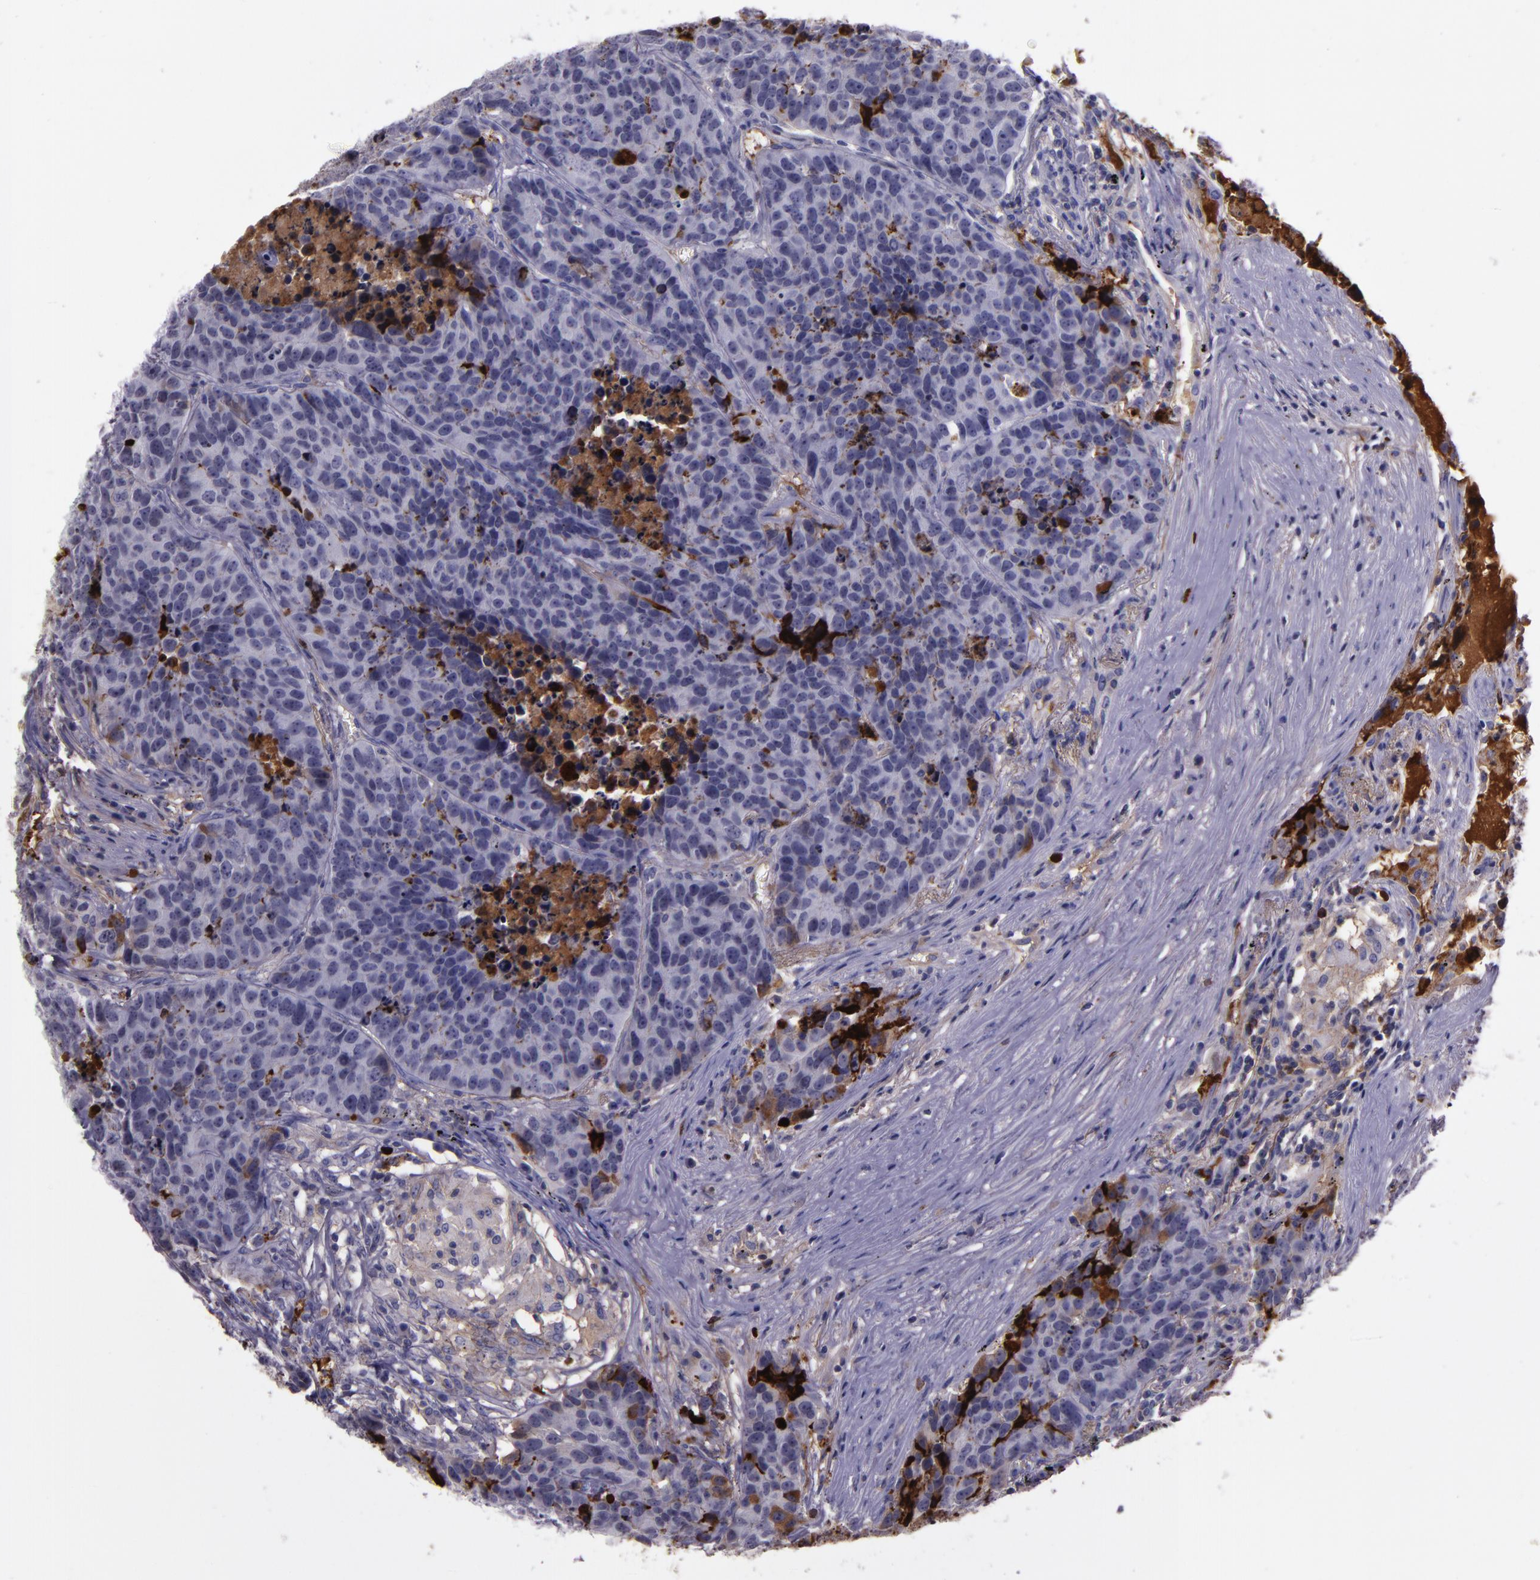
{"staining": {"intensity": "negative", "quantity": "none", "location": "none"}, "tissue": "carcinoid", "cell_type": "Tumor cells", "image_type": "cancer", "snomed": [{"axis": "morphology", "description": "Carcinoid, malignant, NOS"}, {"axis": "topography", "description": "Lung"}], "caption": "This is a photomicrograph of immunohistochemistry (IHC) staining of carcinoid, which shows no expression in tumor cells.", "gene": "APOH", "patient": {"sex": "male", "age": 60}}